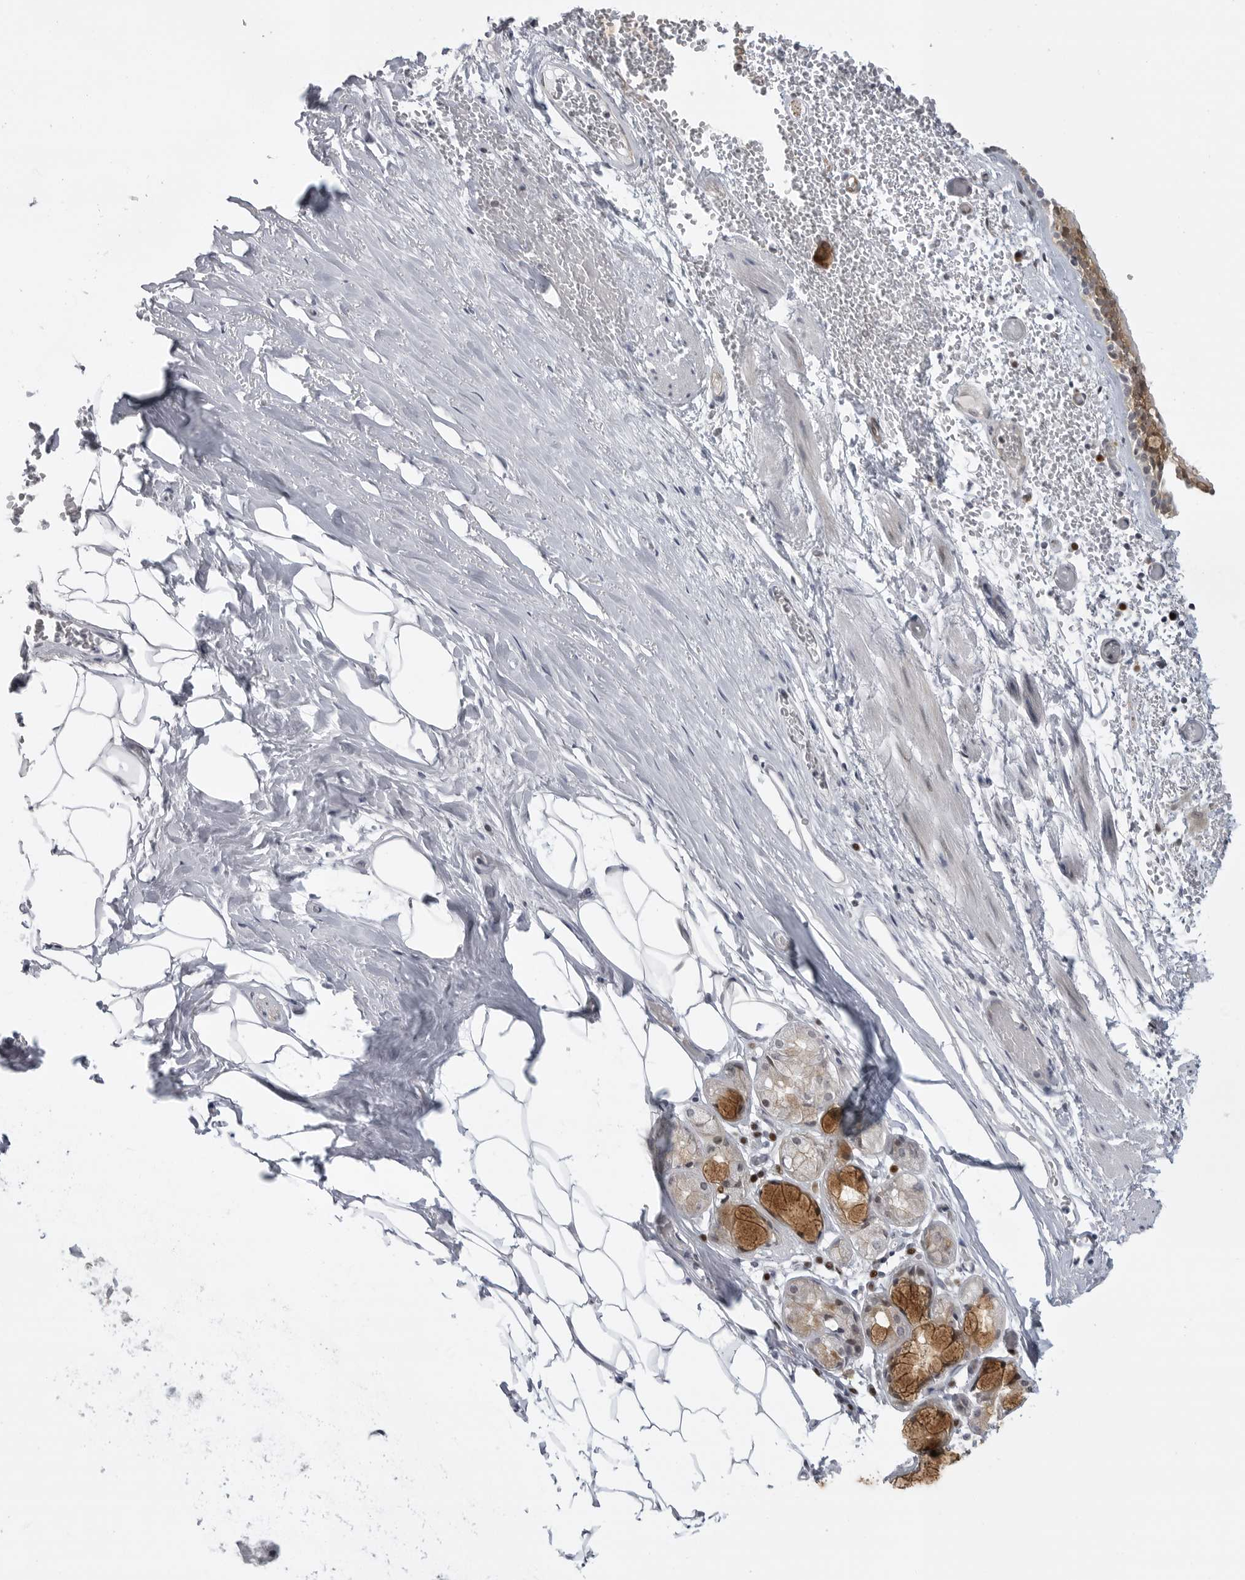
{"staining": {"intensity": "moderate", "quantity": ">75%", "location": "cytoplasmic/membranous"}, "tissue": "bronchus", "cell_type": "Respiratory epithelial cells", "image_type": "normal", "snomed": [{"axis": "morphology", "description": "Normal tissue, NOS"}, {"axis": "topography", "description": "Bronchus"}, {"axis": "topography", "description": "Lung"}], "caption": "Unremarkable bronchus reveals moderate cytoplasmic/membranous positivity in about >75% of respiratory epithelial cells.", "gene": "CEP295NL", "patient": {"sex": "male", "age": 56}}